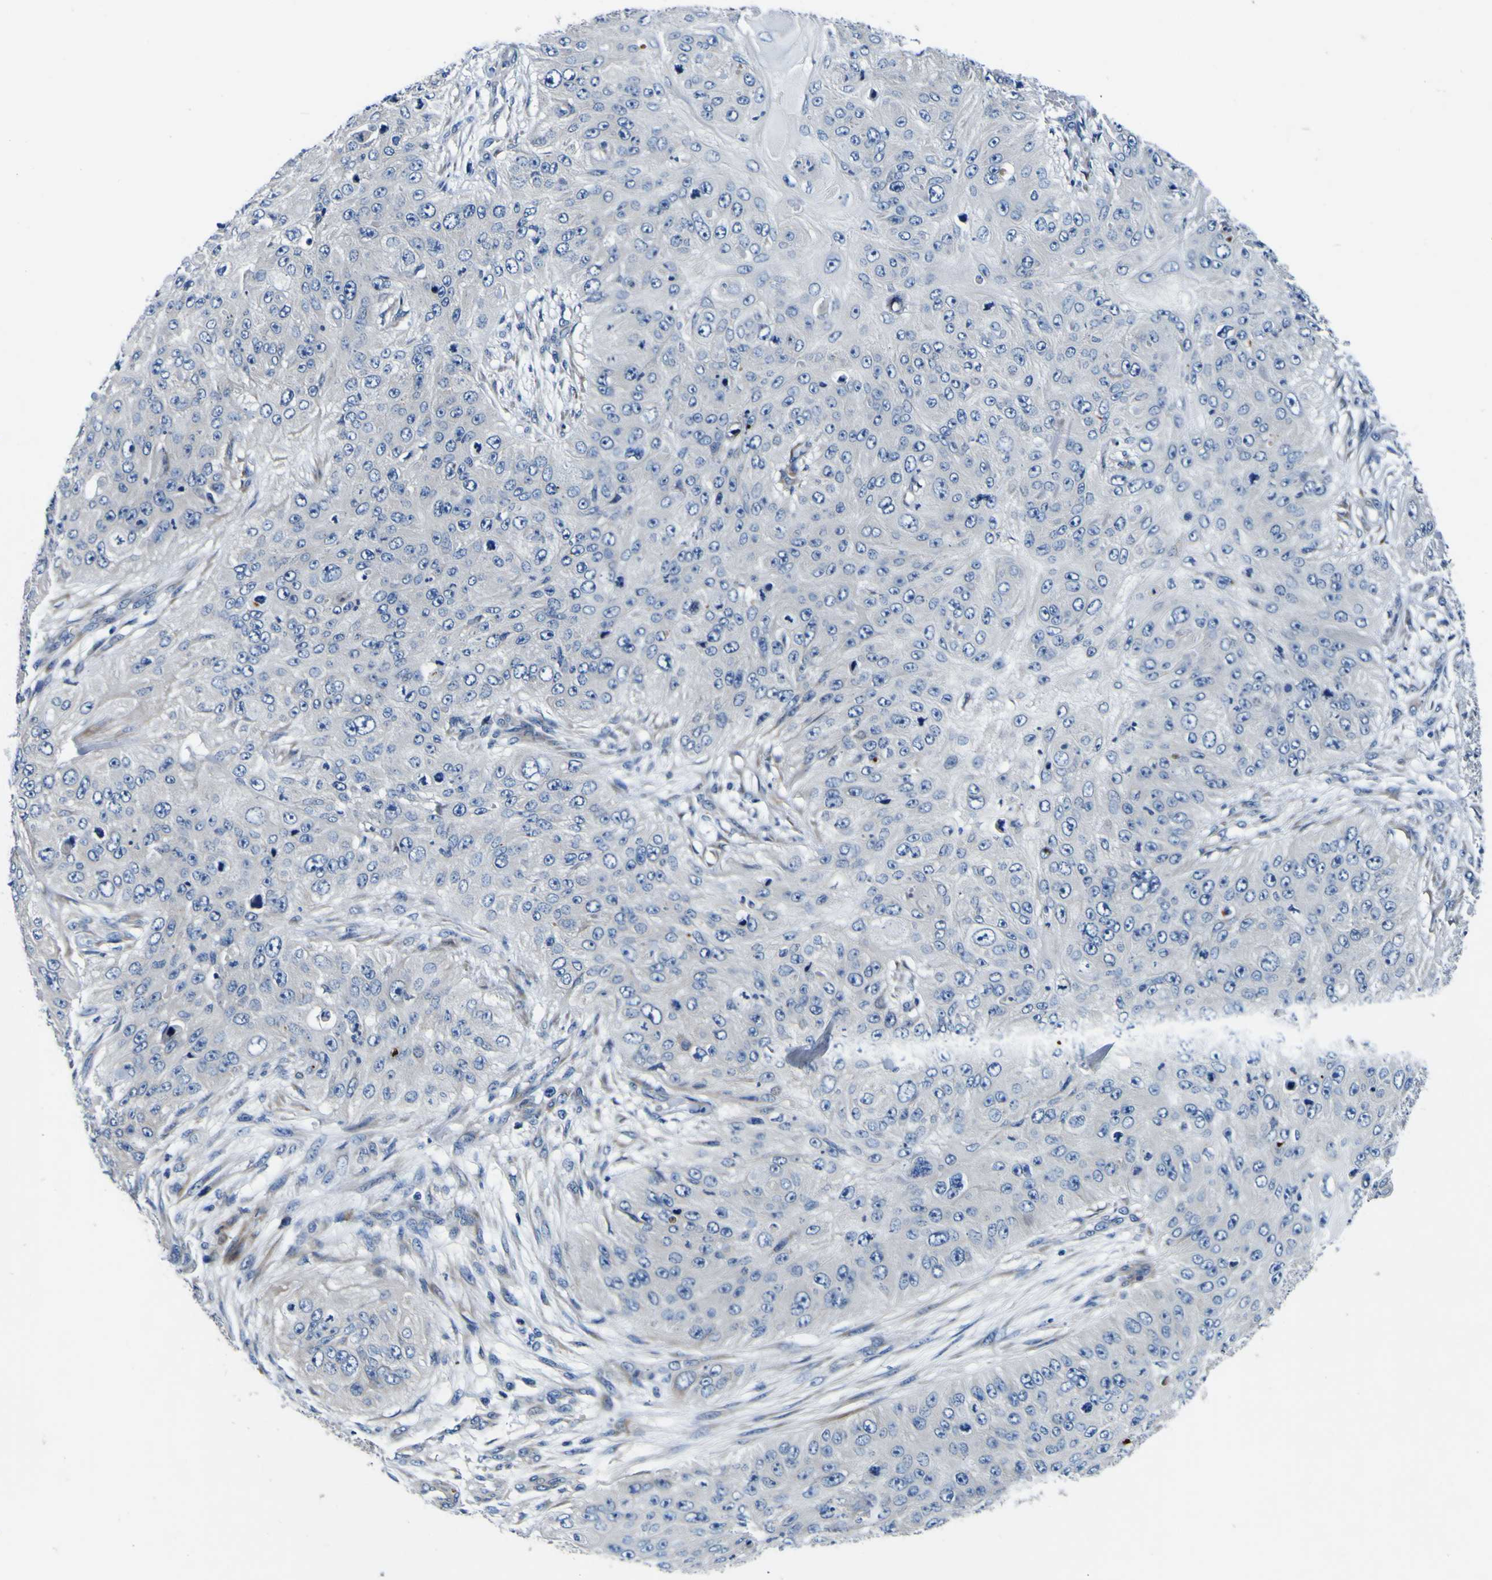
{"staining": {"intensity": "negative", "quantity": "none", "location": "none"}, "tissue": "skin cancer", "cell_type": "Tumor cells", "image_type": "cancer", "snomed": [{"axis": "morphology", "description": "Squamous cell carcinoma, NOS"}, {"axis": "topography", "description": "Skin"}], "caption": "High magnification brightfield microscopy of skin squamous cell carcinoma stained with DAB (brown) and counterstained with hematoxylin (blue): tumor cells show no significant staining.", "gene": "AGAP3", "patient": {"sex": "female", "age": 80}}